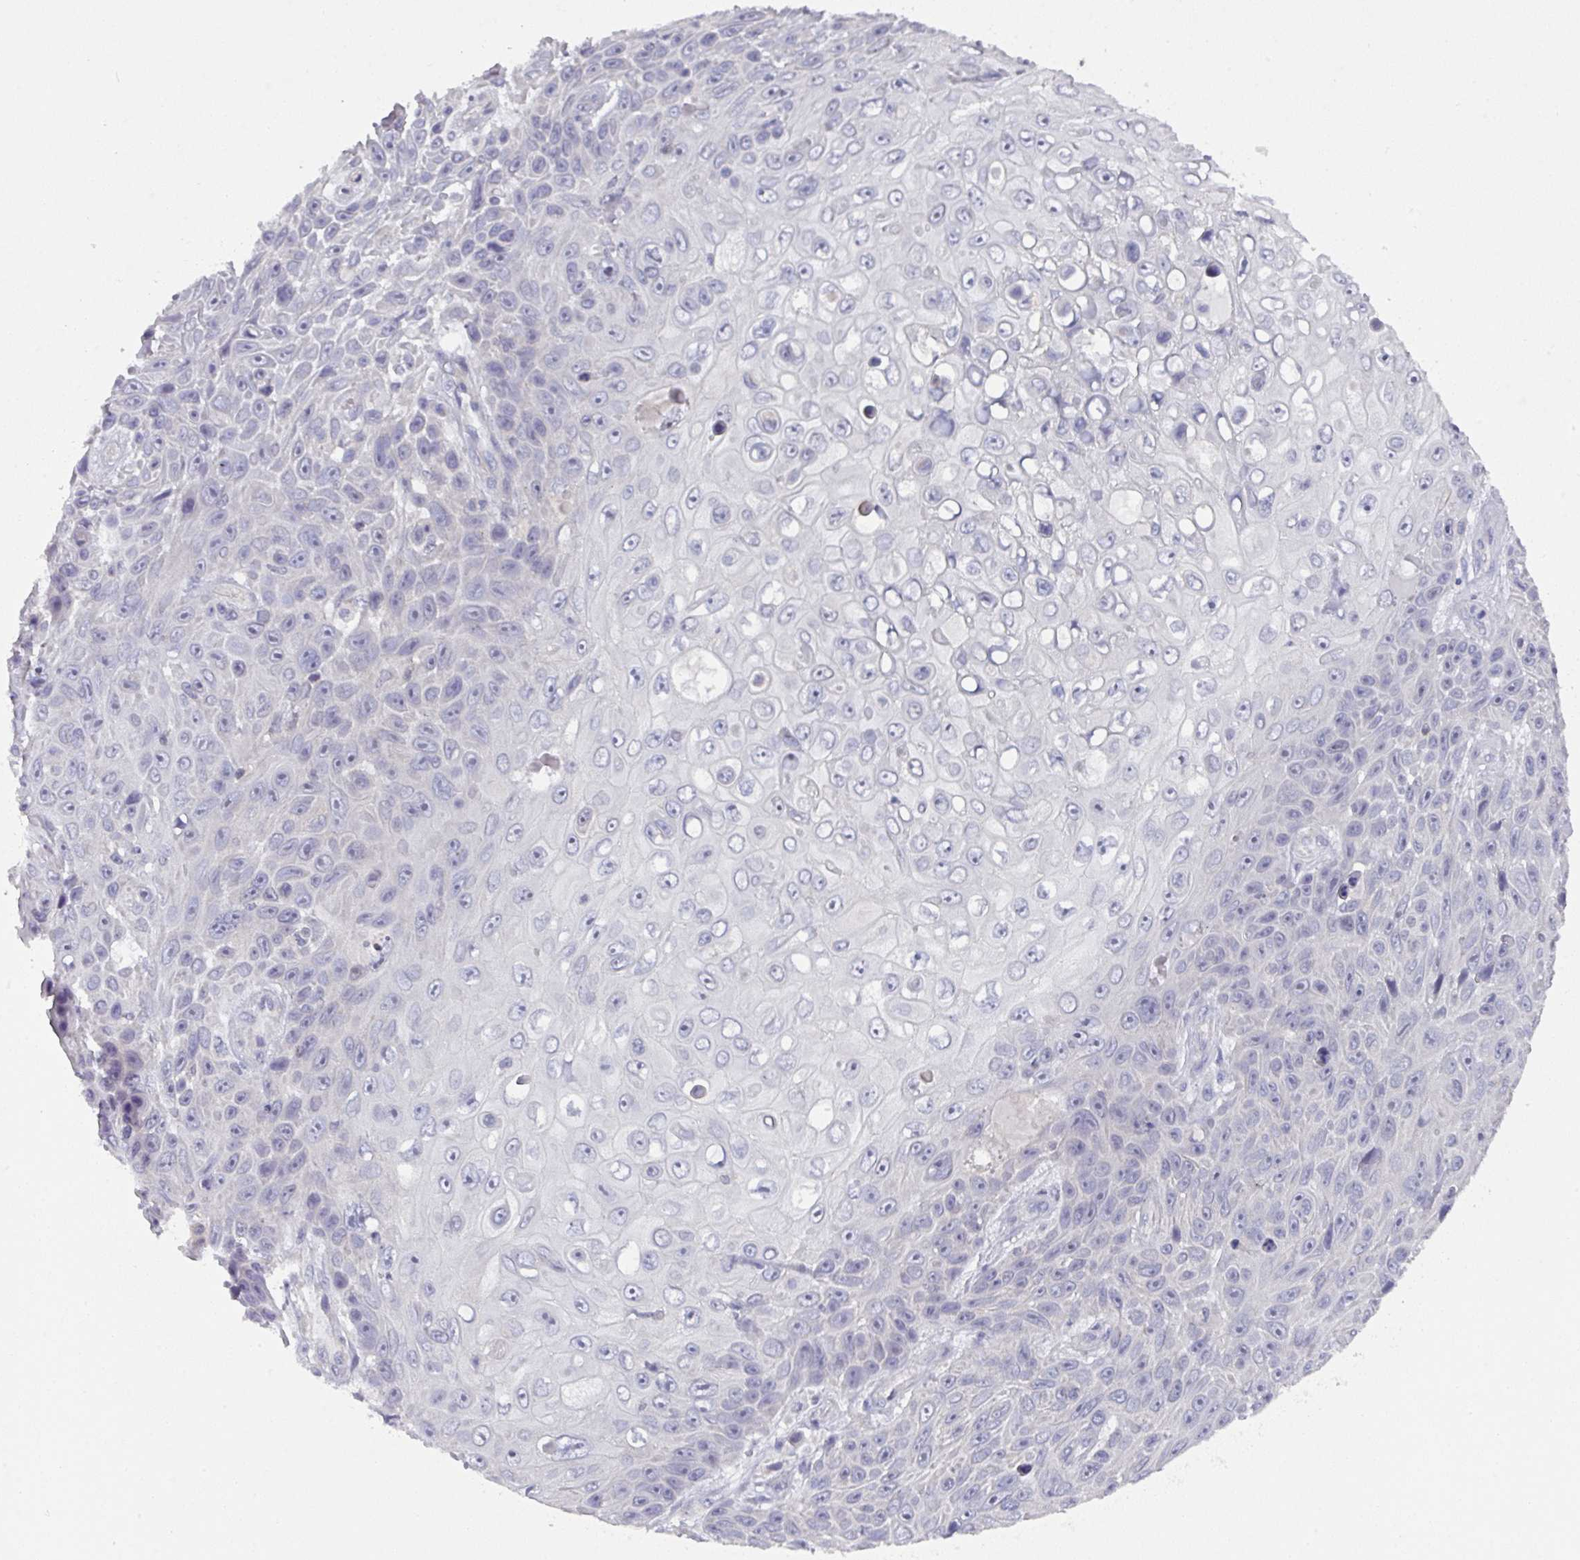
{"staining": {"intensity": "negative", "quantity": "none", "location": "none"}, "tissue": "skin cancer", "cell_type": "Tumor cells", "image_type": "cancer", "snomed": [{"axis": "morphology", "description": "Squamous cell carcinoma, NOS"}, {"axis": "topography", "description": "Skin"}], "caption": "This is an IHC photomicrograph of skin cancer (squamous cell carcinoma). There is no expression in tumor cells.", "gene": "DCAF12L2", "patient": {"sex": "male", "age": 82}}